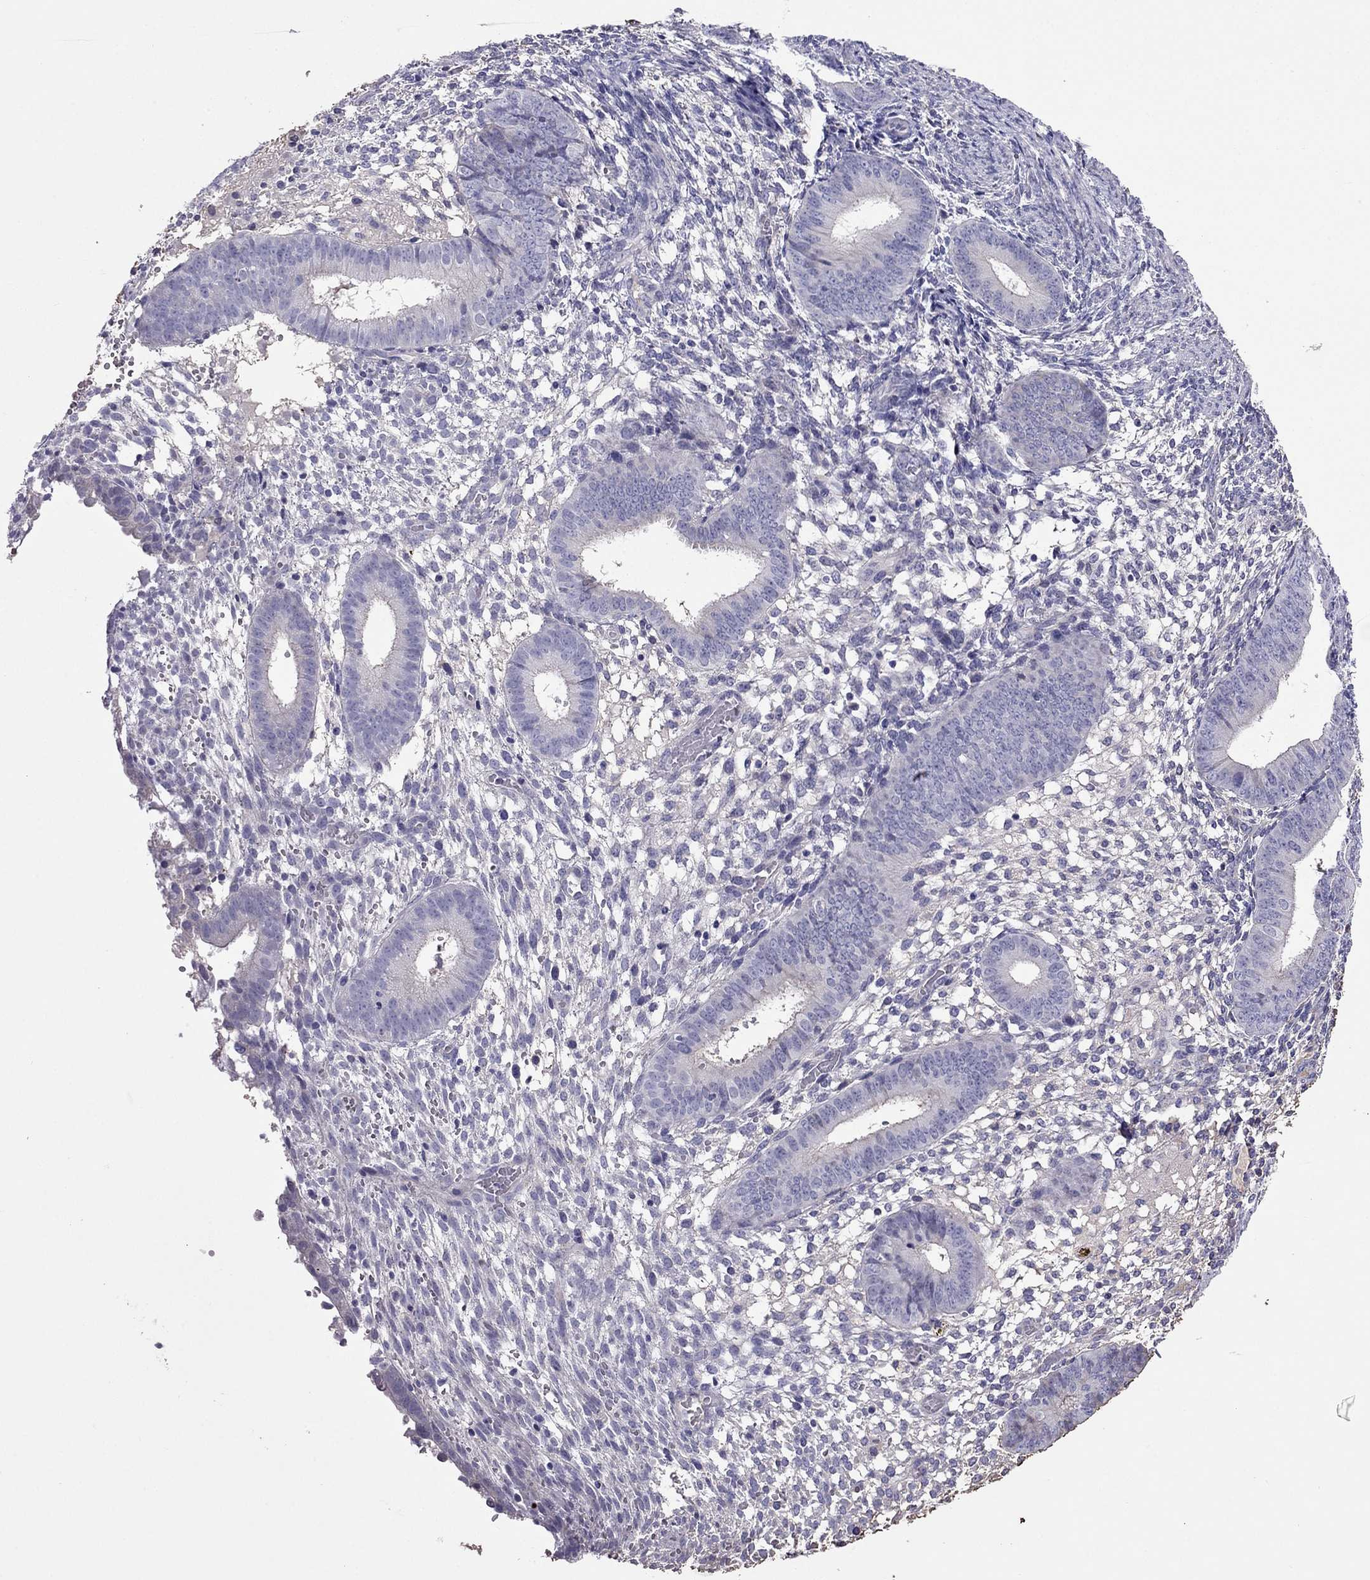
{"staining": {"intensity": "negative", "quantity": "none", "location": "none"}, "tissue": "endometrium", "cell_type": "Cells in endometrial stroma", "image_type": "normal", "snomed": [{"axis": "morphology", "description": "Normal tissue, NOS"}, {"axis": "topography", "description": "Endometrium"}], "caption": "A high-resolution photomicrograph shows IHC staining of benign endometrium, which demonstrates no significant positivity in cells in endometrial stroma.", "gene": "TBC1D21", "patient": {"sex": "female", "age": 39}}